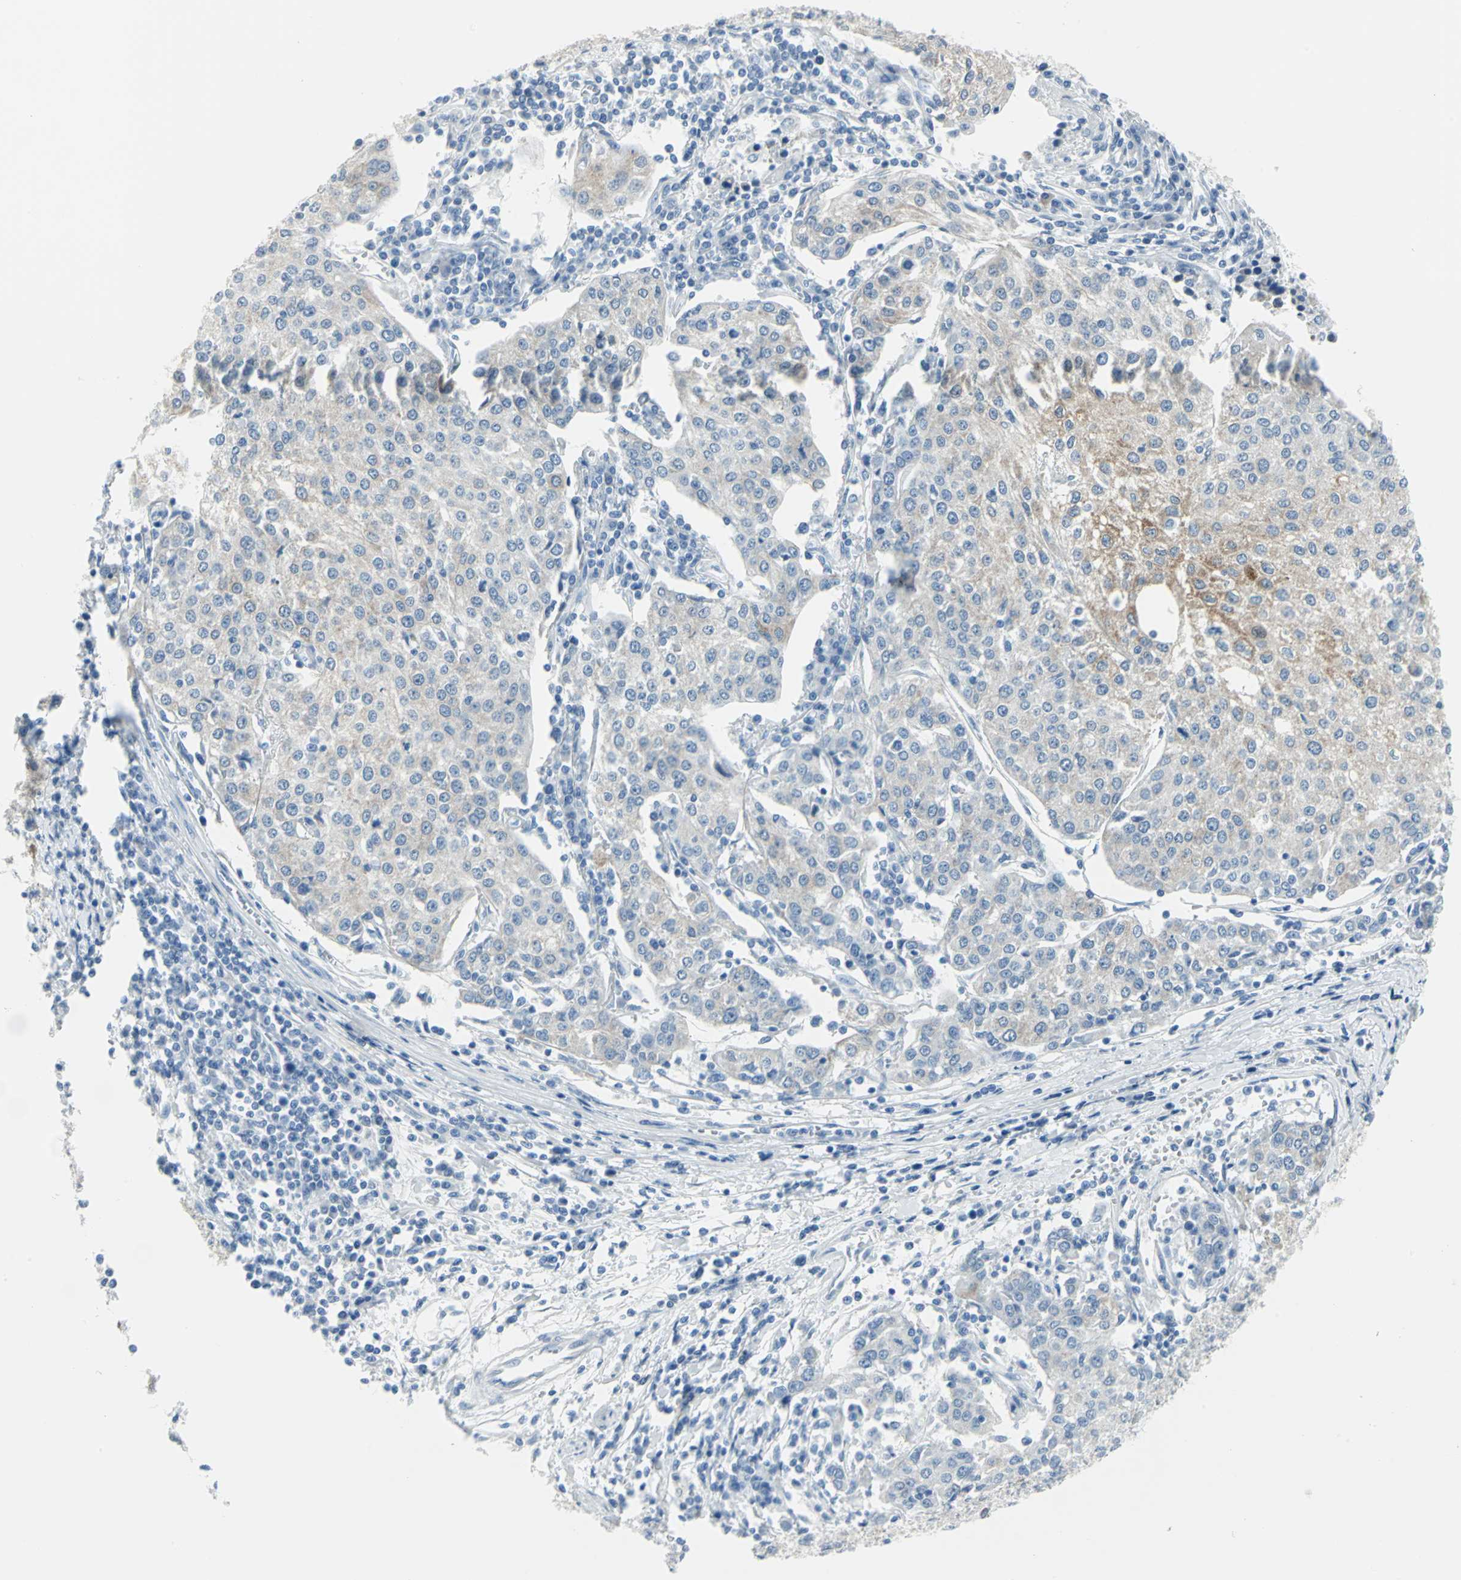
{"staining": {"intensity": "weak", "quantity": "25%-75%", "location": "cytoplasmic/membranous"}, "tissue": "urothelial cancer", "cell_type": "Tumor cells", "image_type": "cancer", "snomed": [{"axis": "morphology", "description": "Urothelial carcinoma, High grade"}, {"axis": "topography", "description": "Urinary bladder"}], "caption": "Weak cytoplasmic/membranous protein staining is identified in approximately 25%-75% of tumor cells in urothelial cancer.", "gene": "CYB5A", "patient": {"sex": "female", "age": 85}}